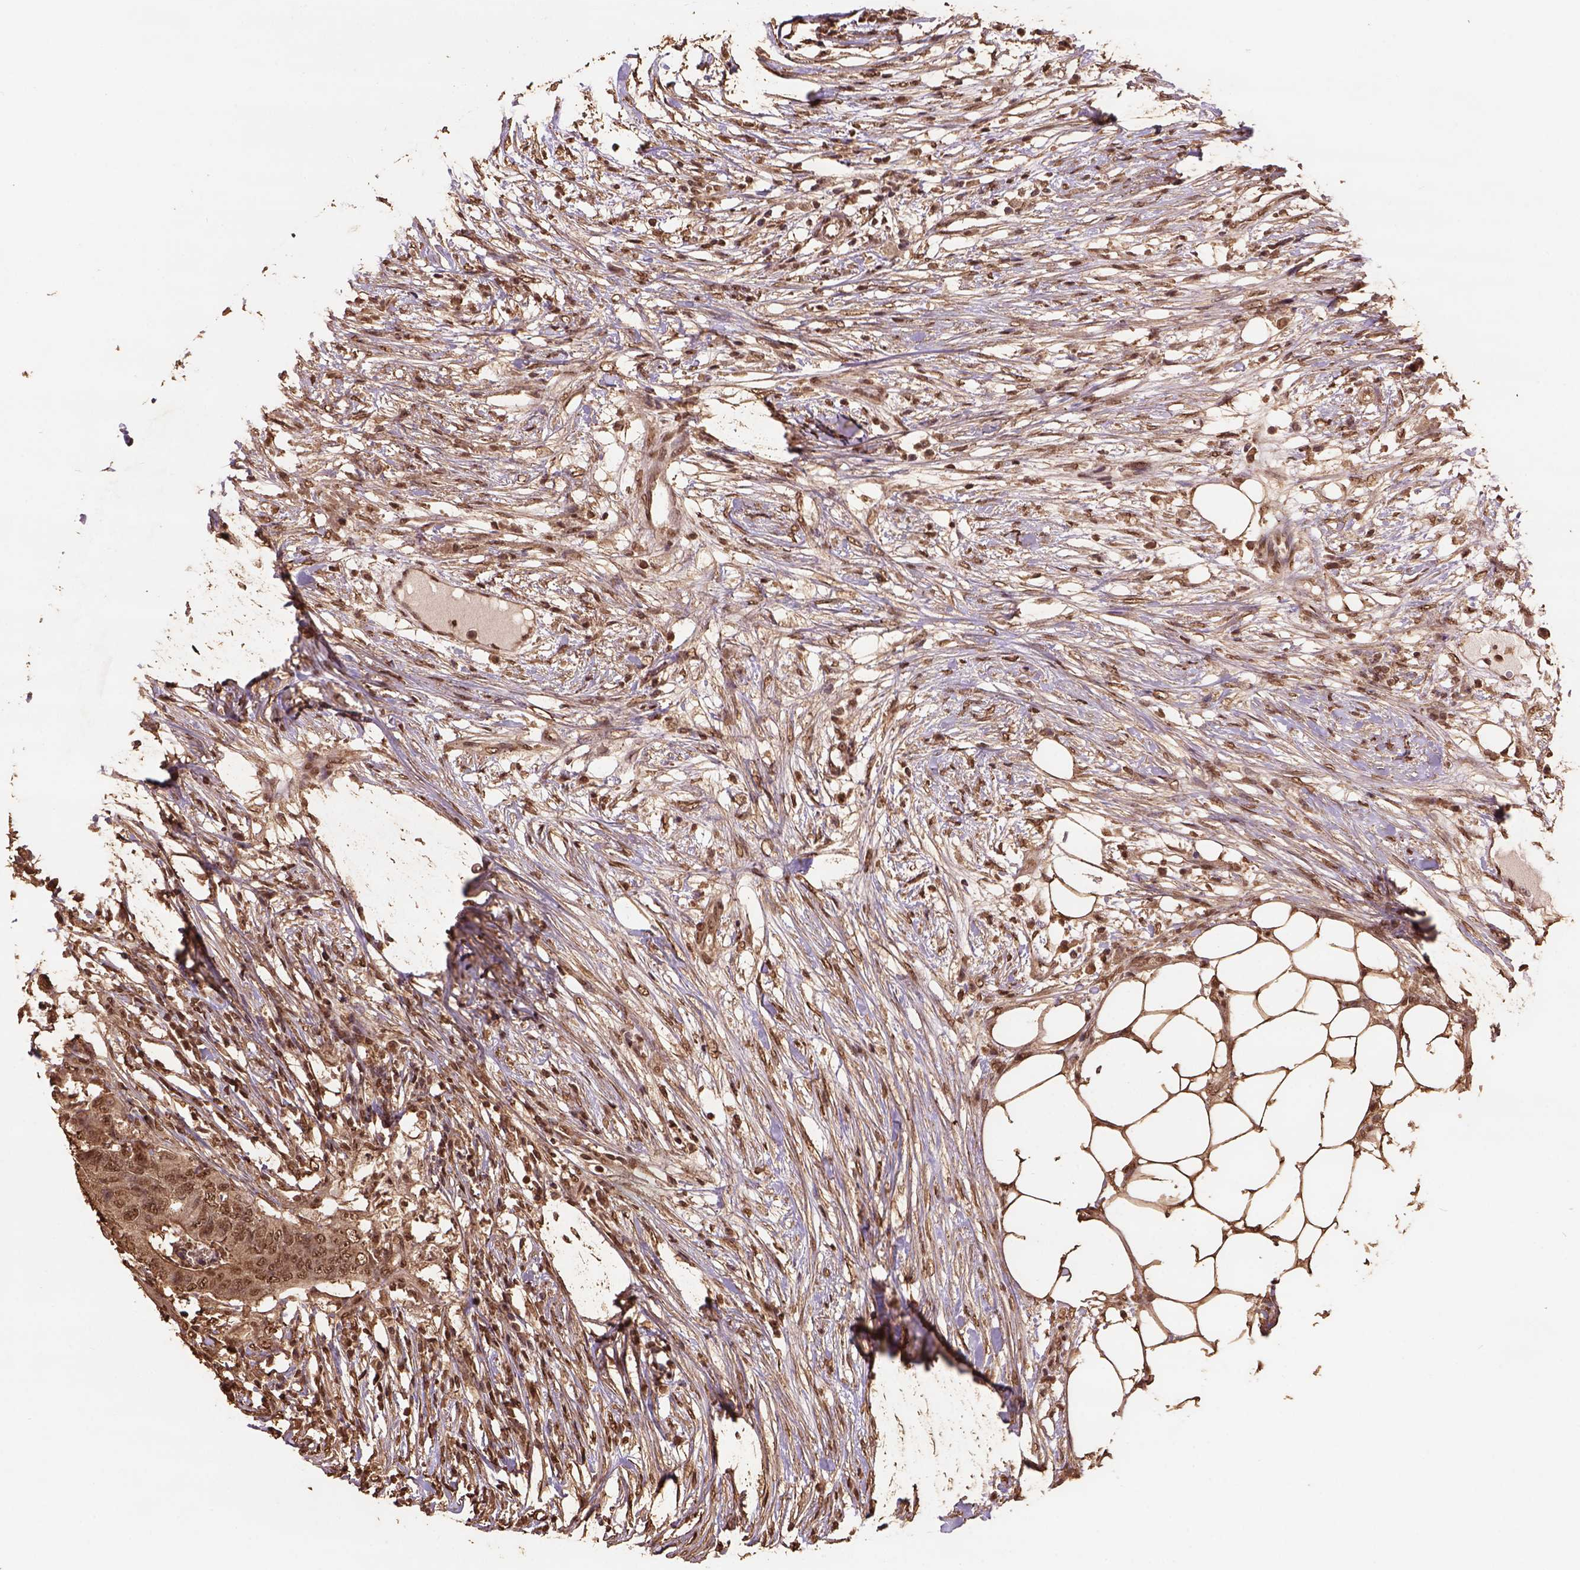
{"staining": {"intensity": "moderate", "quantity": ">75%", "location": "nuclear"}, "tissue": "colorectal cancer", "cell_type": "Tumor cells", "image_type": "cancer", "snomed": [{"axis": "morphology", "description": "Adenocarcinoma, NOS"}, {"axis": "topography", "description": "Colon"}], "caption": "This histopathology image demonstrates IHC staining of human colorectal cancer (adenocarcinoma), with medium moderate nuclear positivity in about >75% of tumor cells.", "gene": "CSTF2T", "patient": {"sex": "female", "age": 48}}